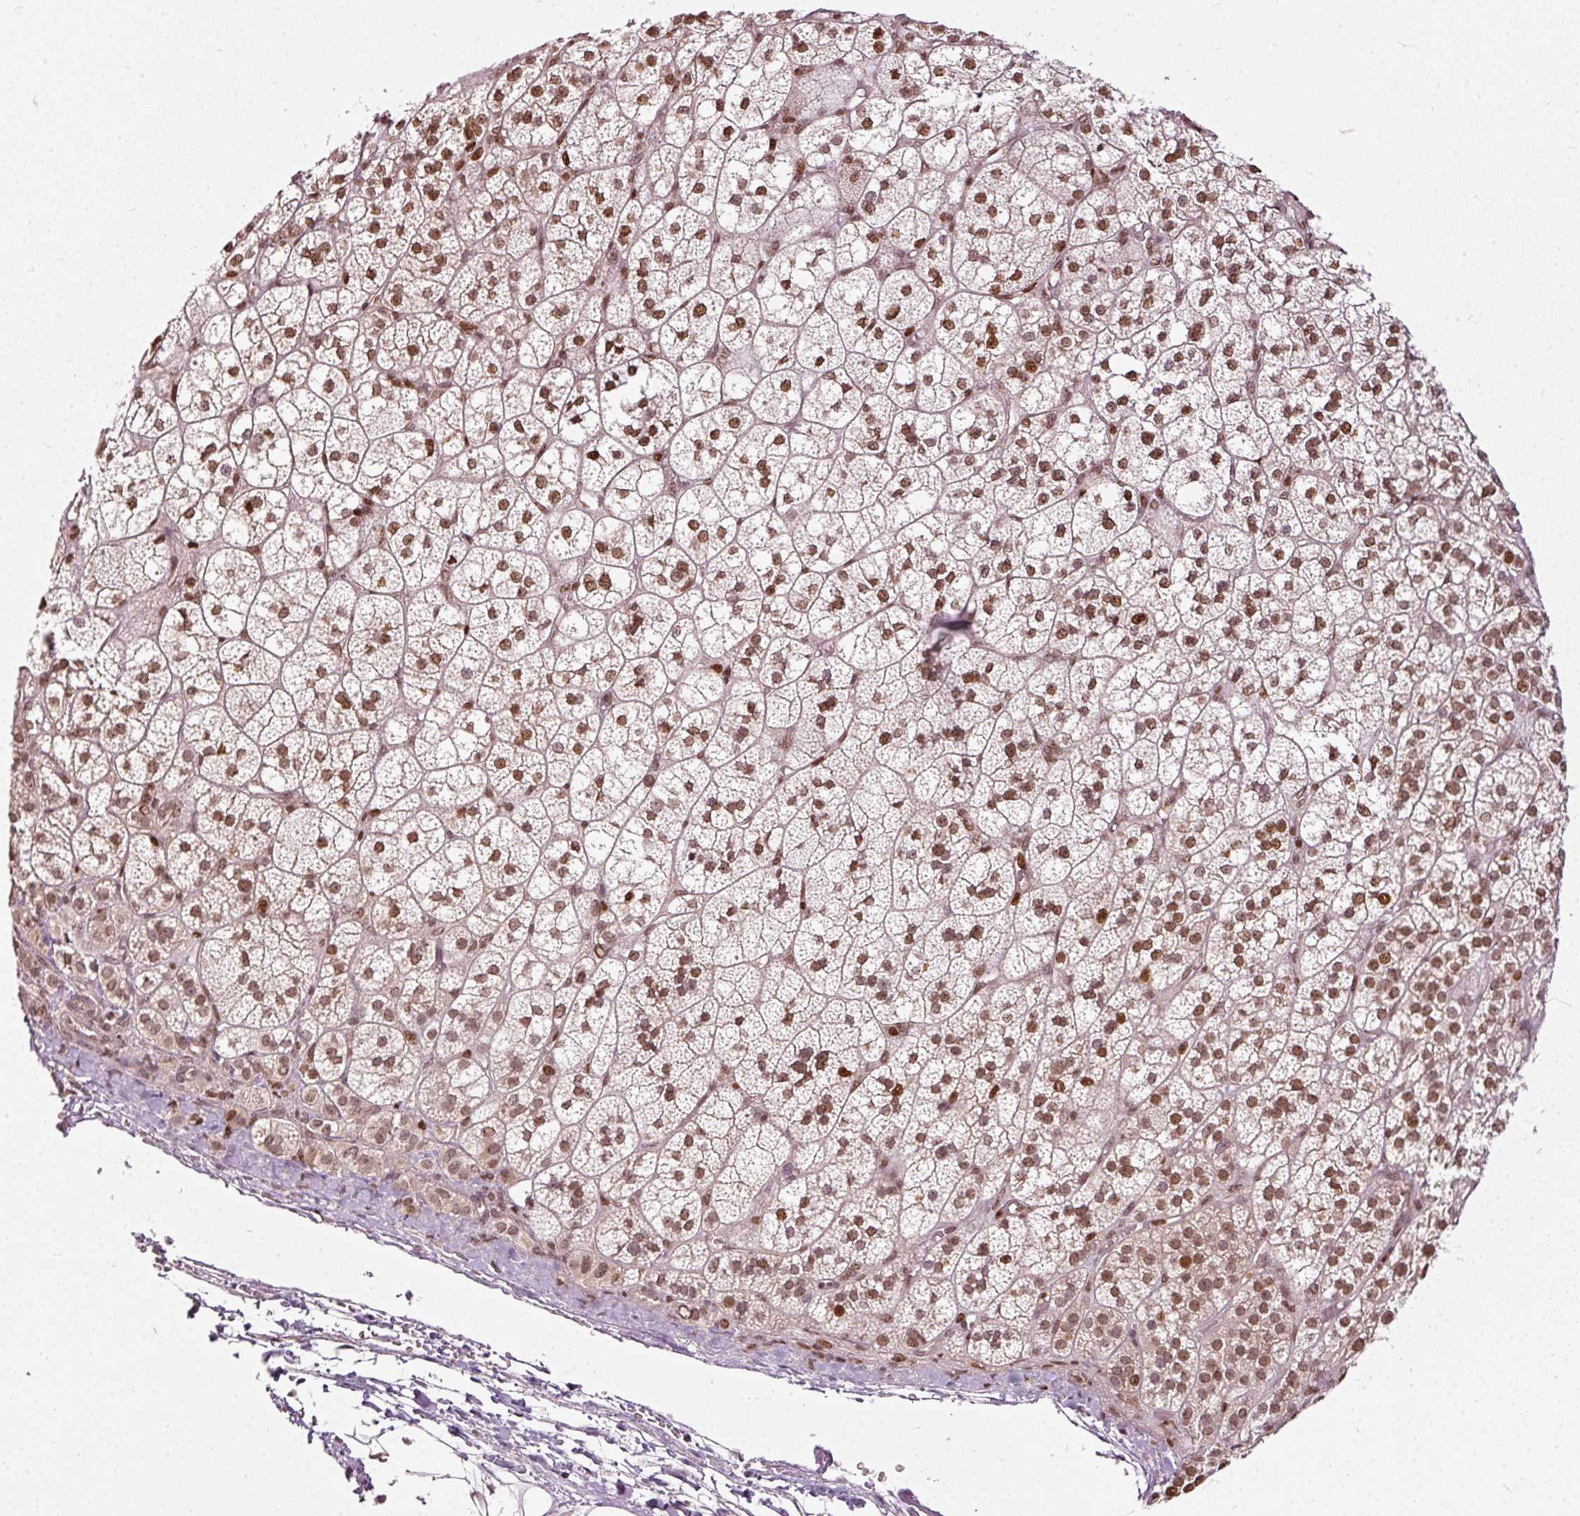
{"staining": {"intensity": "moderate", "quantity": ">75%", "location": "nuclear"}, "tissue": "adrenal gland", "cell_type": "Glandular cells", "image_type": "normal", "snomed": [{"axis": "morphology", "description": "Normal tissue, NOS"}, {"axis": "topography", "description": "Adrenal gland"}], "caption": "This image exhibits immunohistochemistry staining of unremarkable human adrenal gland, with medium moderate nuclear staining in about >75% of glandular cells.", "gene": "ZNF778", "patient": {"sex": "female", "age": 60}}